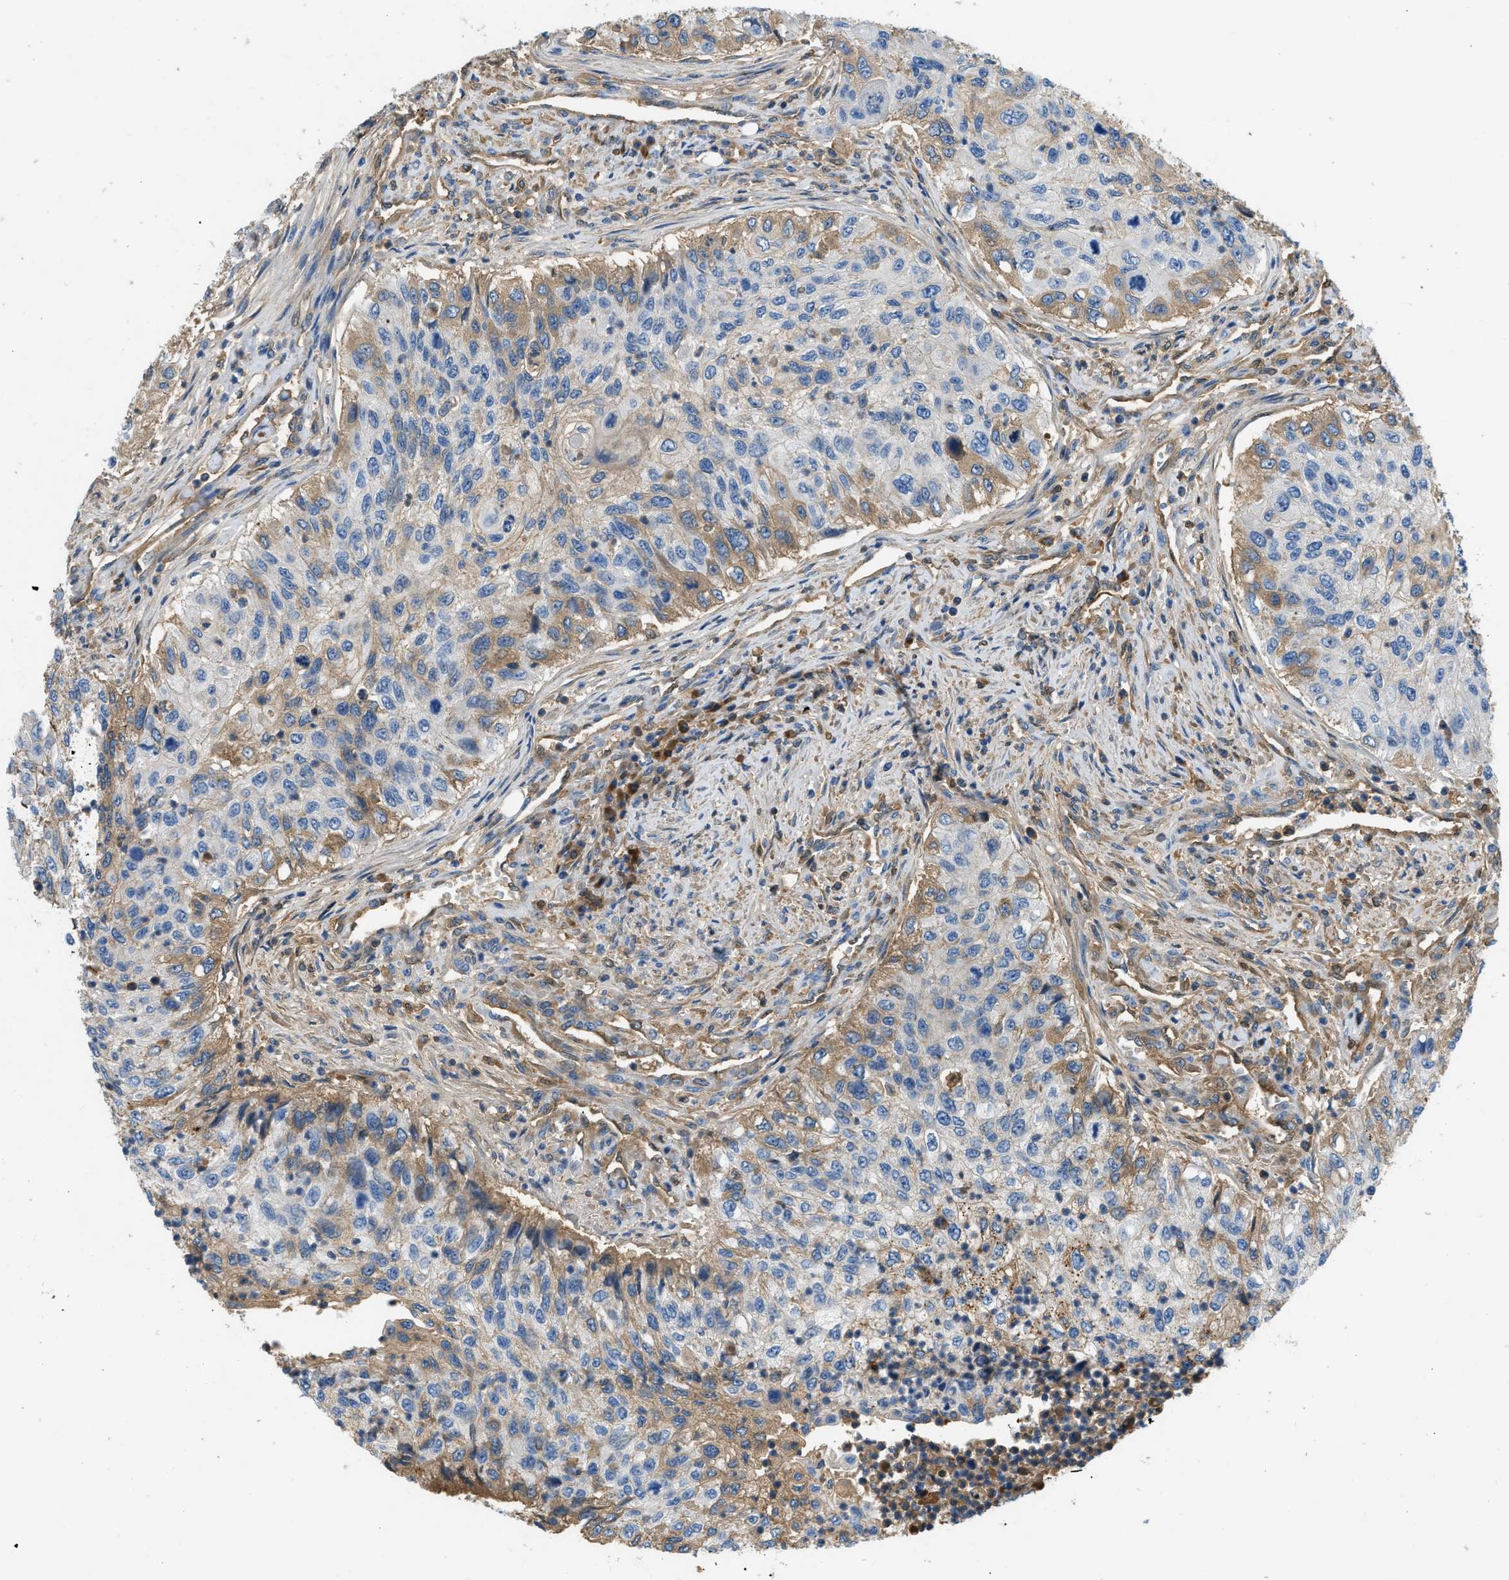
{"staining": {"intensity": "moderate", "quantity": "<25%", "location": "cytoplasmic/membranous"}, "tissue": "urothelial cancer", "cell_type": "Tumor cells", "image_type": "cancer", "snomed": [{"axis": "morphology", "description": "Urothelial carcinoma, High grade"}, {"axis": "topography", "description": "Urinary bladder"}], "caption": "An image showing moderate cytoplasmic/membranous expression in approximately <25% of tumor cells in urothelial carcinoma (high-grade), as visualized by brown immunohistochemical staining.", "gene": "STC1", "patient": {"sex": "female", "age": 60}}